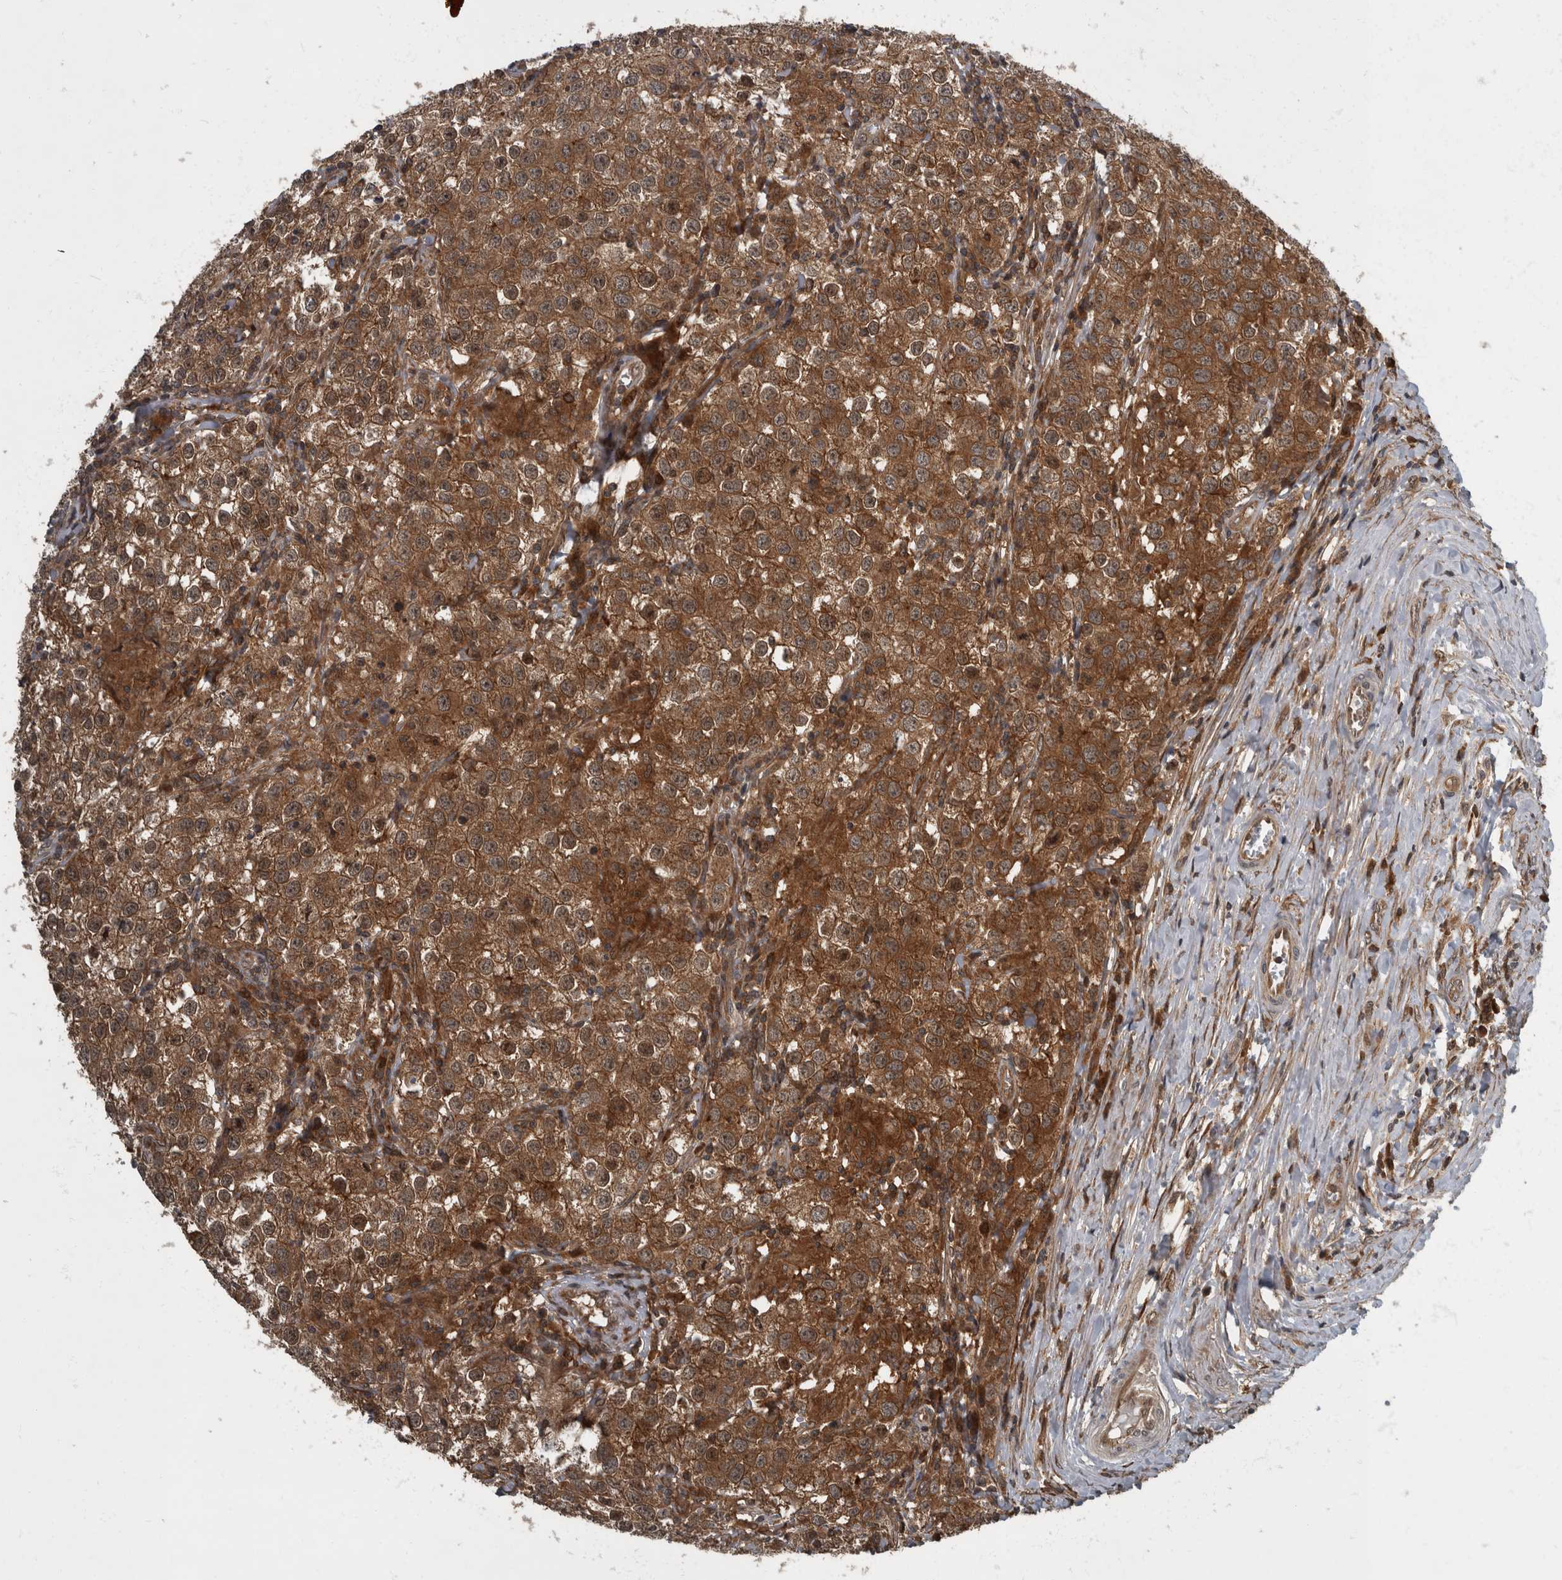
{"staining": {"intensity": "strong", "quantity": ">75%", "location": "cytoplasmic/membranous"}, "tissue": "testis cancer", "cell_type": "Tumor cells", "image_type": "cancer", "snomed": [{"axis": "morphology", "description": "Seminoma, NOS"}, {"axis": "morphology", "description": "Carcinoma, Embryonal, NOS"}, {"axis": "topography", "description": "Testis"}], "caption": "Immunohistochemical staining of human testis seminoma shows strong cytoplasmic/membranous protein staining in about >75% of tumor cells.", "gene": "RABGGTB", "patient": {"sex": "male", "age": 43}}